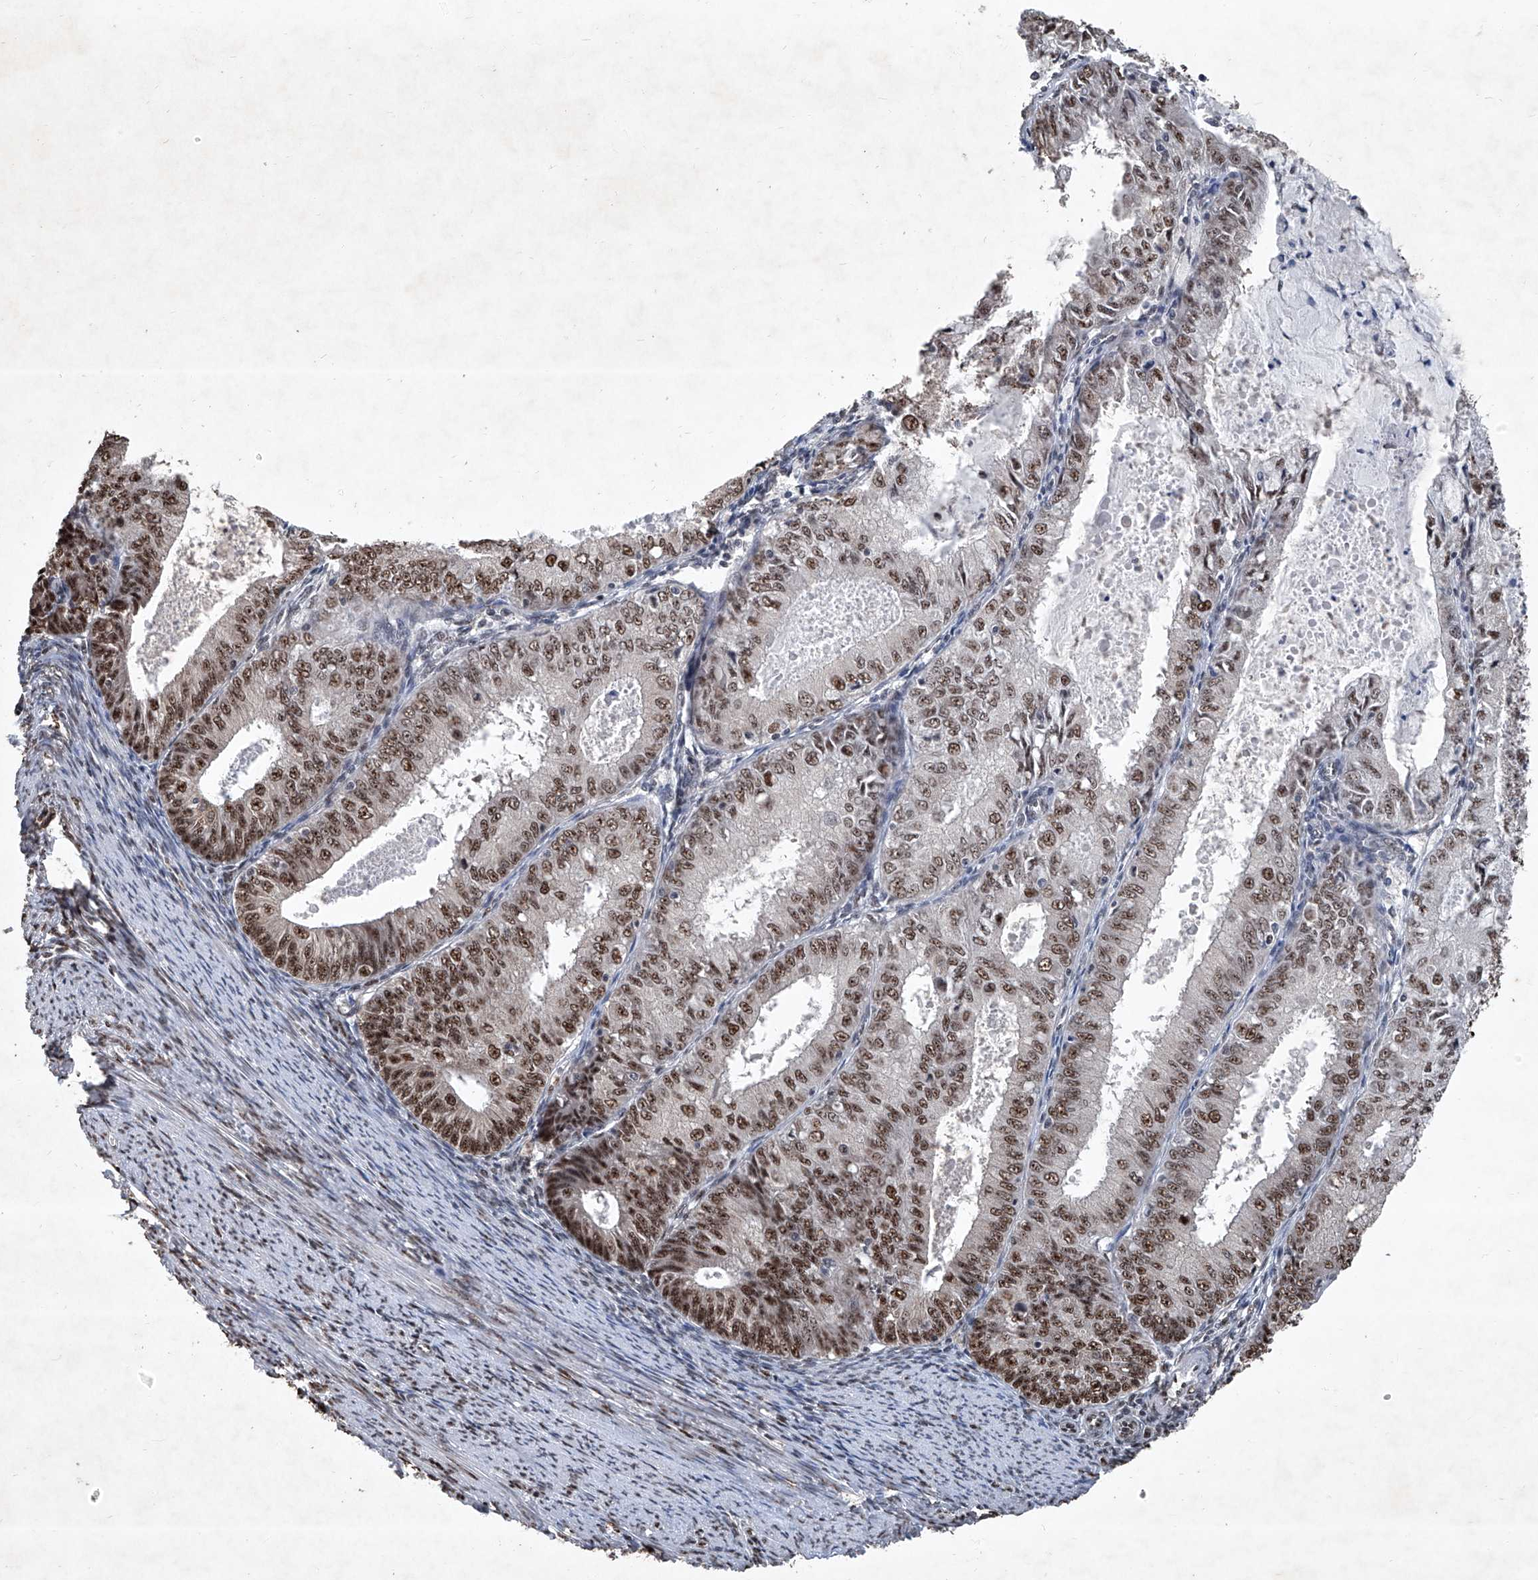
{"staining": {"intensity": "moderate", "quantity": "25%-75%", "location": "nuclear"}, "tissue": "endometrial cancer", "cell_type": "Tumor cells", "image_type": "cancer", "snomed": [{"axis": "morphology", "description": "Adenocarcinoma, NOS"}, {"axis": "topography", "description": "Endometrium"}], "caption": "Immunohistochemical staining of endometrial cancer (adenocarcinoma) reveals moderate nuclear protein positivity in approximately 25%-75% of tumor cells. (IHC, brightfield microscopy, high magnification).", "gene": "DDX39B", "patient": {"sex": "female", "age": 57}}